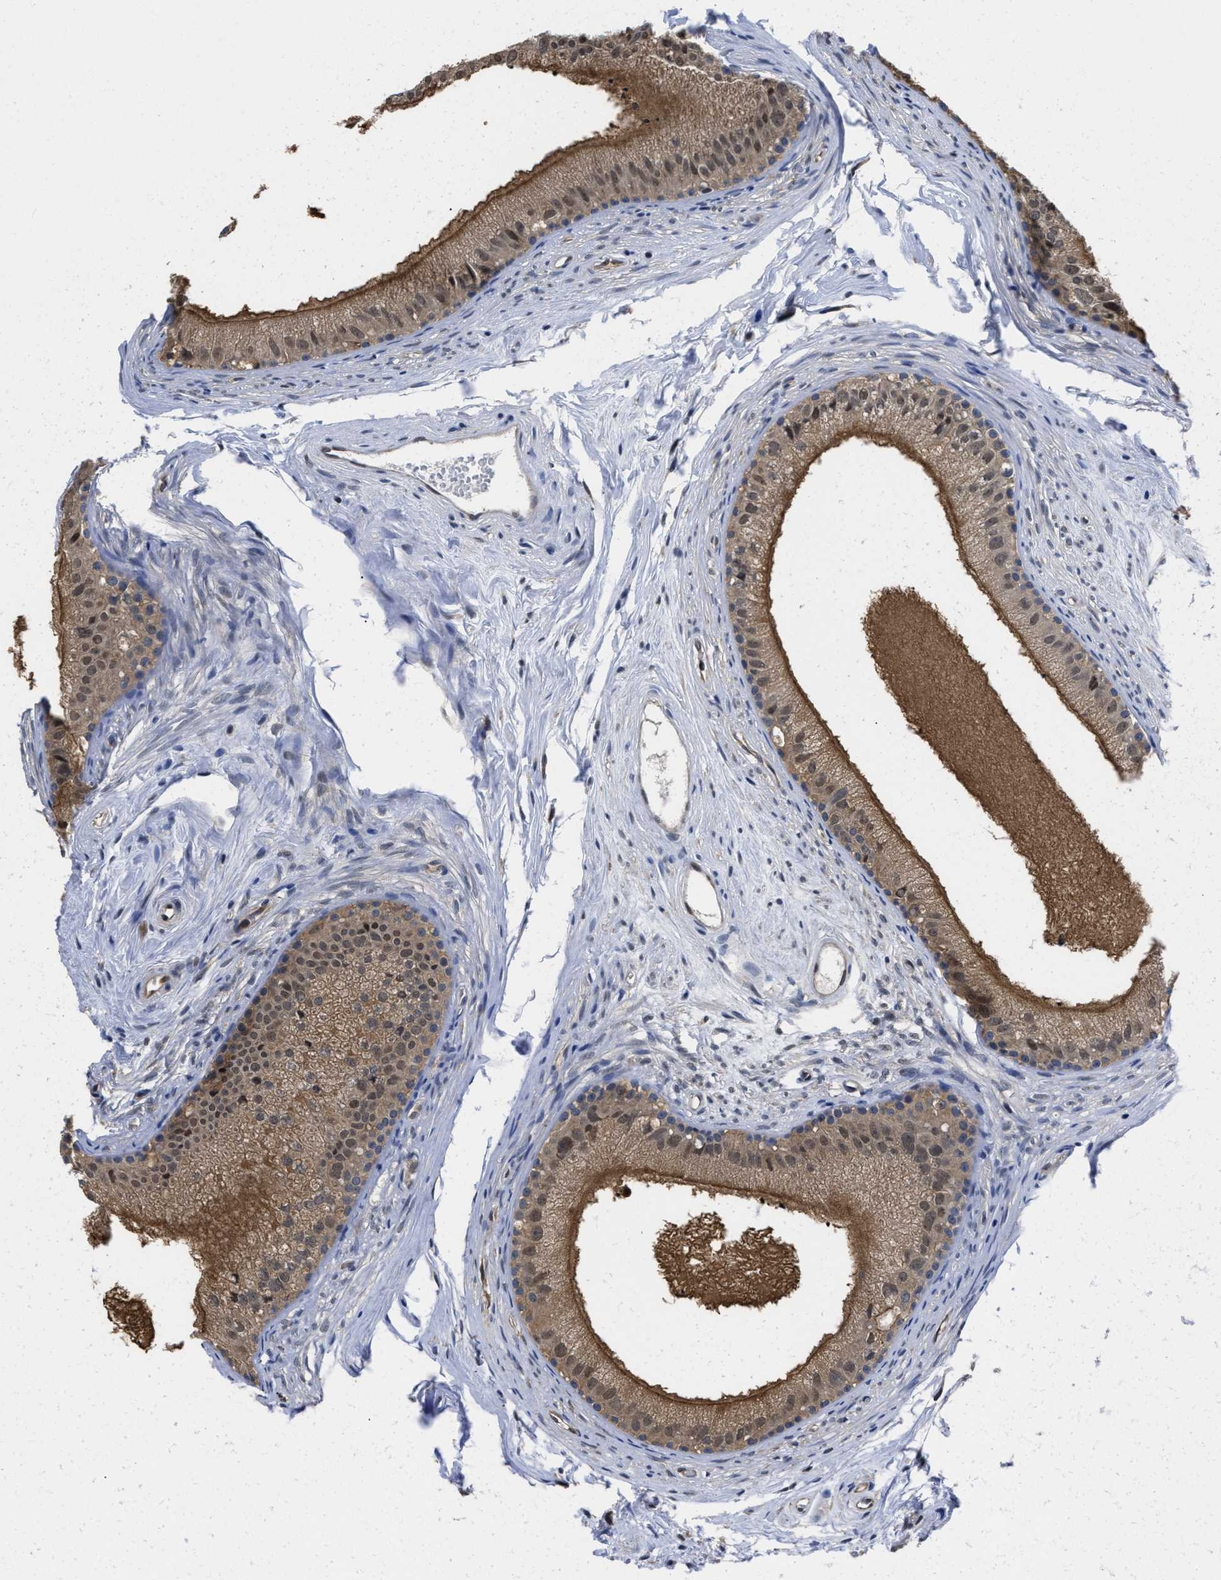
{"staining": {"intensity": "moderate", "quantity": ">75%", "location": "cytoplasmic/membranous,nuclear"}, "tissue": "epididymis", "cell_type": "Glandular cells", "image_type": "normal", "snomed": [{"axis": "morphology", "description": "Normal tissue, NOS"}, {"axis": "topography", "description": "Epididymis"}], "caption": "High-power microscopy captured an immunohistochemistry micrograph of unremarkable epididymis, revealing moderate cytoplasmic/membranous,nuclear staining in approximately >75% of glandular cells. The staining is performed using DAB brown chromogen to label protein expression. The nuclei are counter-stained blue using hematoxylin.", "gene": "MCOLN2", "patient": {"sex": "male", "age": 56}}